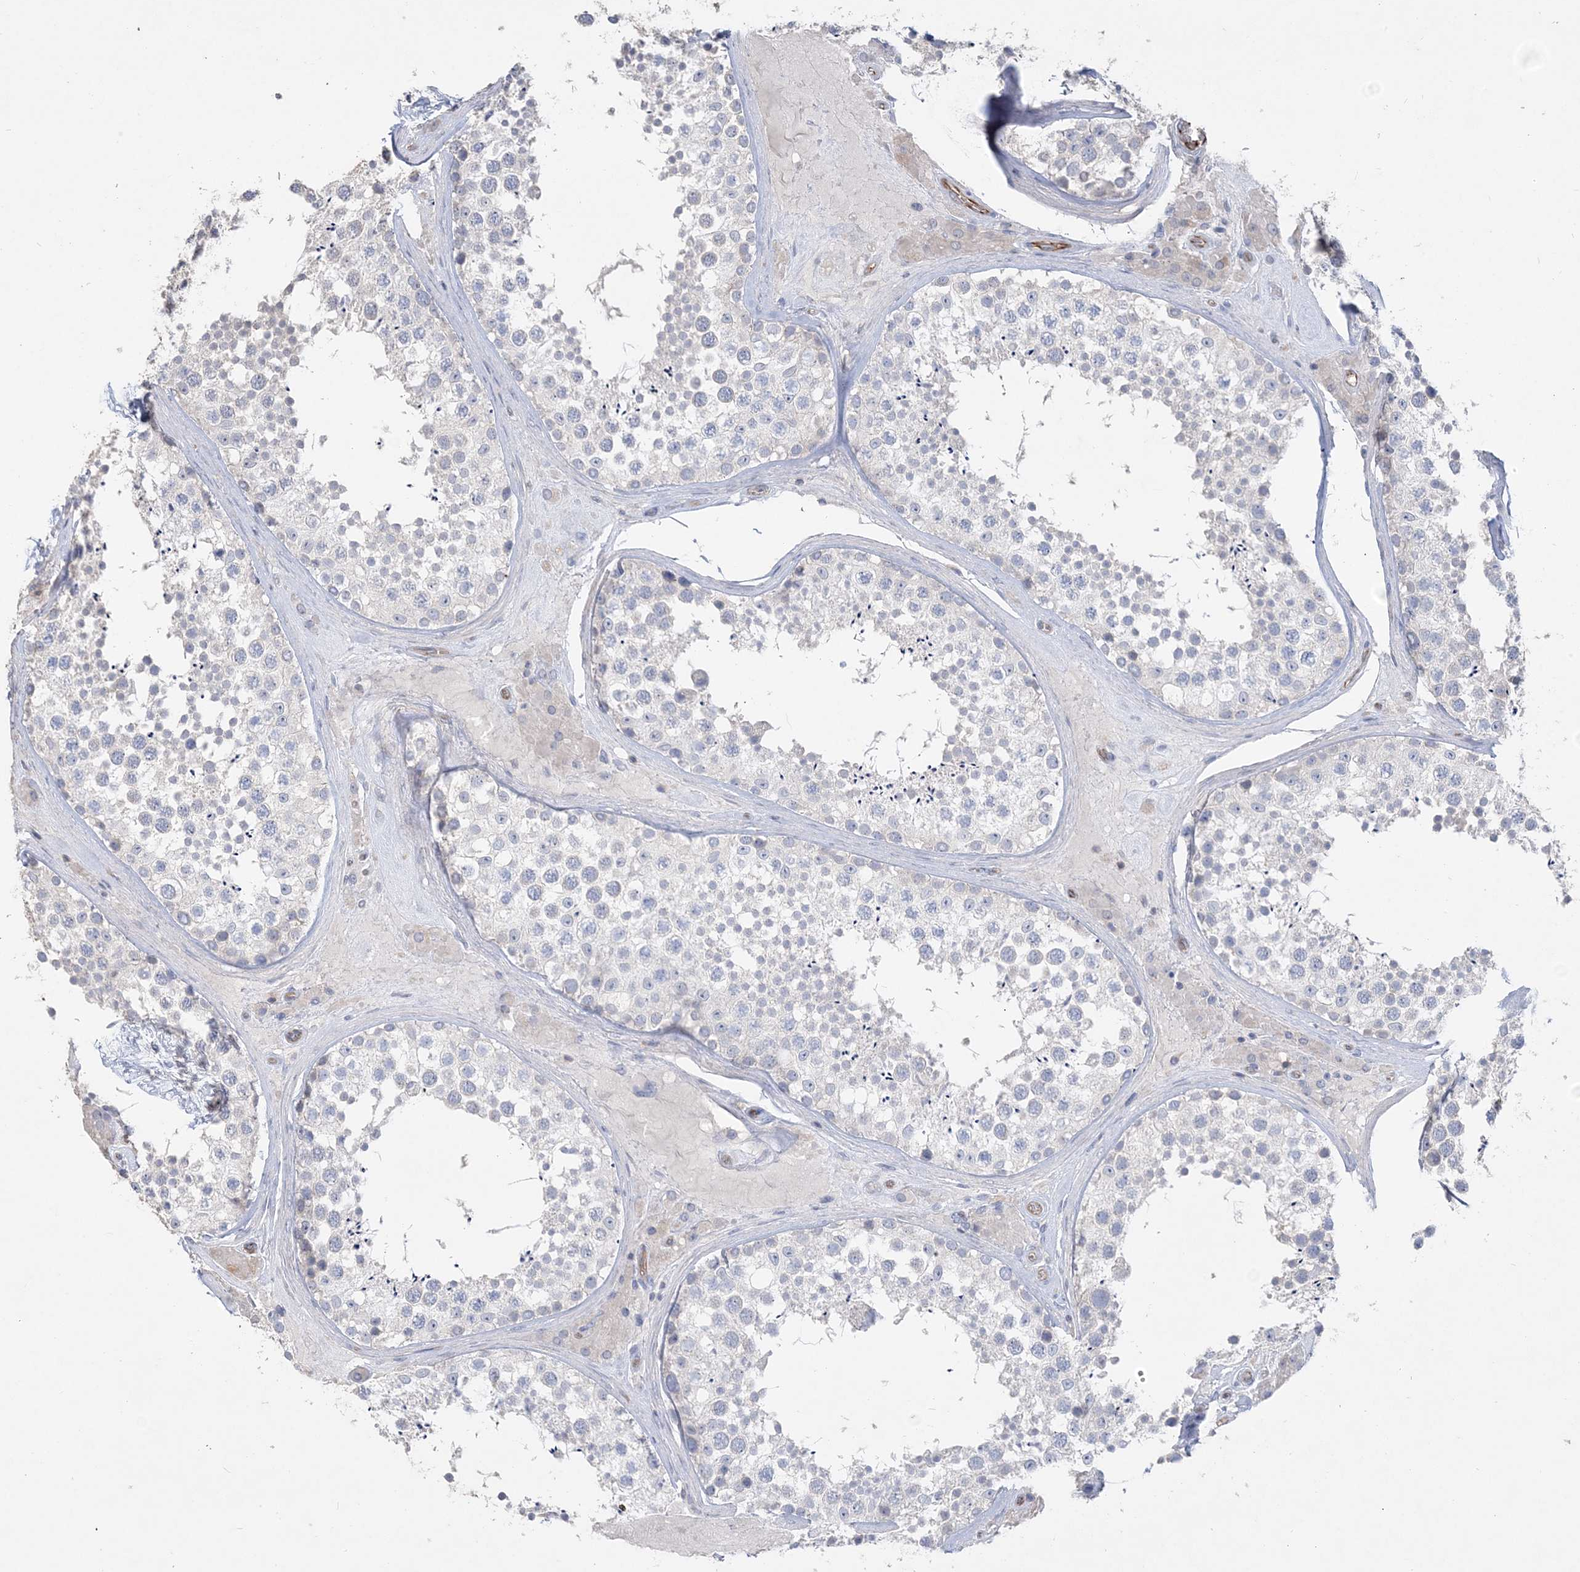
{"staining": {"intensity": "negative", "quantity": "none", "location": "none"}, "tissue": "testis", "cell_type": "Cells in seminiferous ducts", "image_type": "normal", "snomed": [{"axis": "morphology", "description": "Normal tissue, NOS"}, {"axis": "topography", "description": "Testis"}], "caption": "Benign testis was stained to show a protein in brown. There is no significant positivity in cells in seminiferous ducts. The staining was performed using DAB to visualize the protein expression in brown, while the nuclei were stained in blue with hematoxylin (Magnification: 20x).", "gene": "PIGC", "patient": {"sex": "male", "age": 46}}